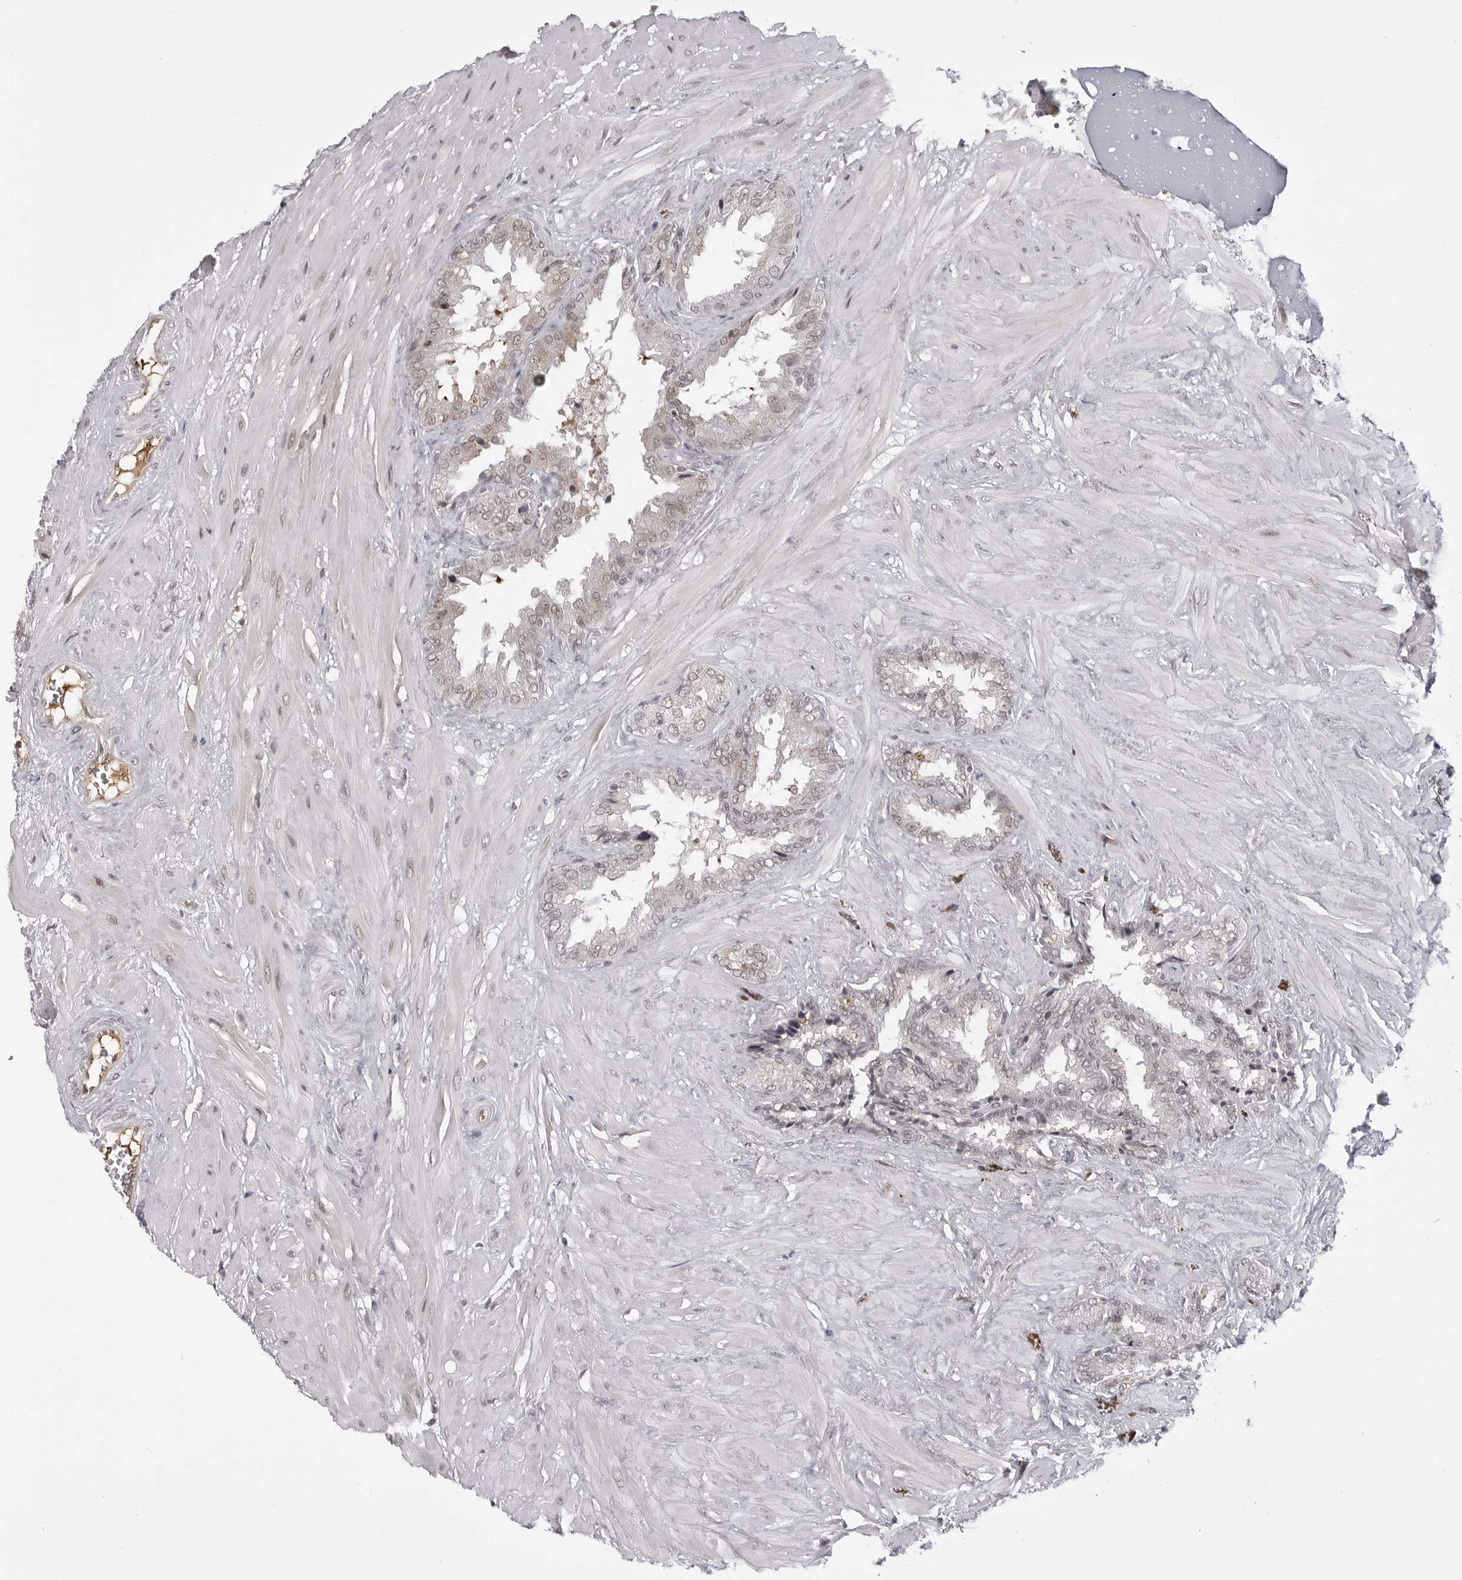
{"staining": {"intensity": "moderate", "quantity": "25%-75%", "location": "nuclear"}, "tissue": "seminal vesicle", "cell_type": "Glandular cells", "image_type": "normal", "snomed": [{"axis": "morphology", "description": "Normal tissue, NOS"}, {"axis": "topography", "description": "Seminal veicle"}], "caption": "The micrograph shows staining of benign seminal vesicle, revealing moderate nuclear protein positivity (brown color) within glandular cells. (Brightfield microscopy of DAB IHC at high magnification).", "gene": "PHF3", "patient": {"sex": "male", "age": 46}}